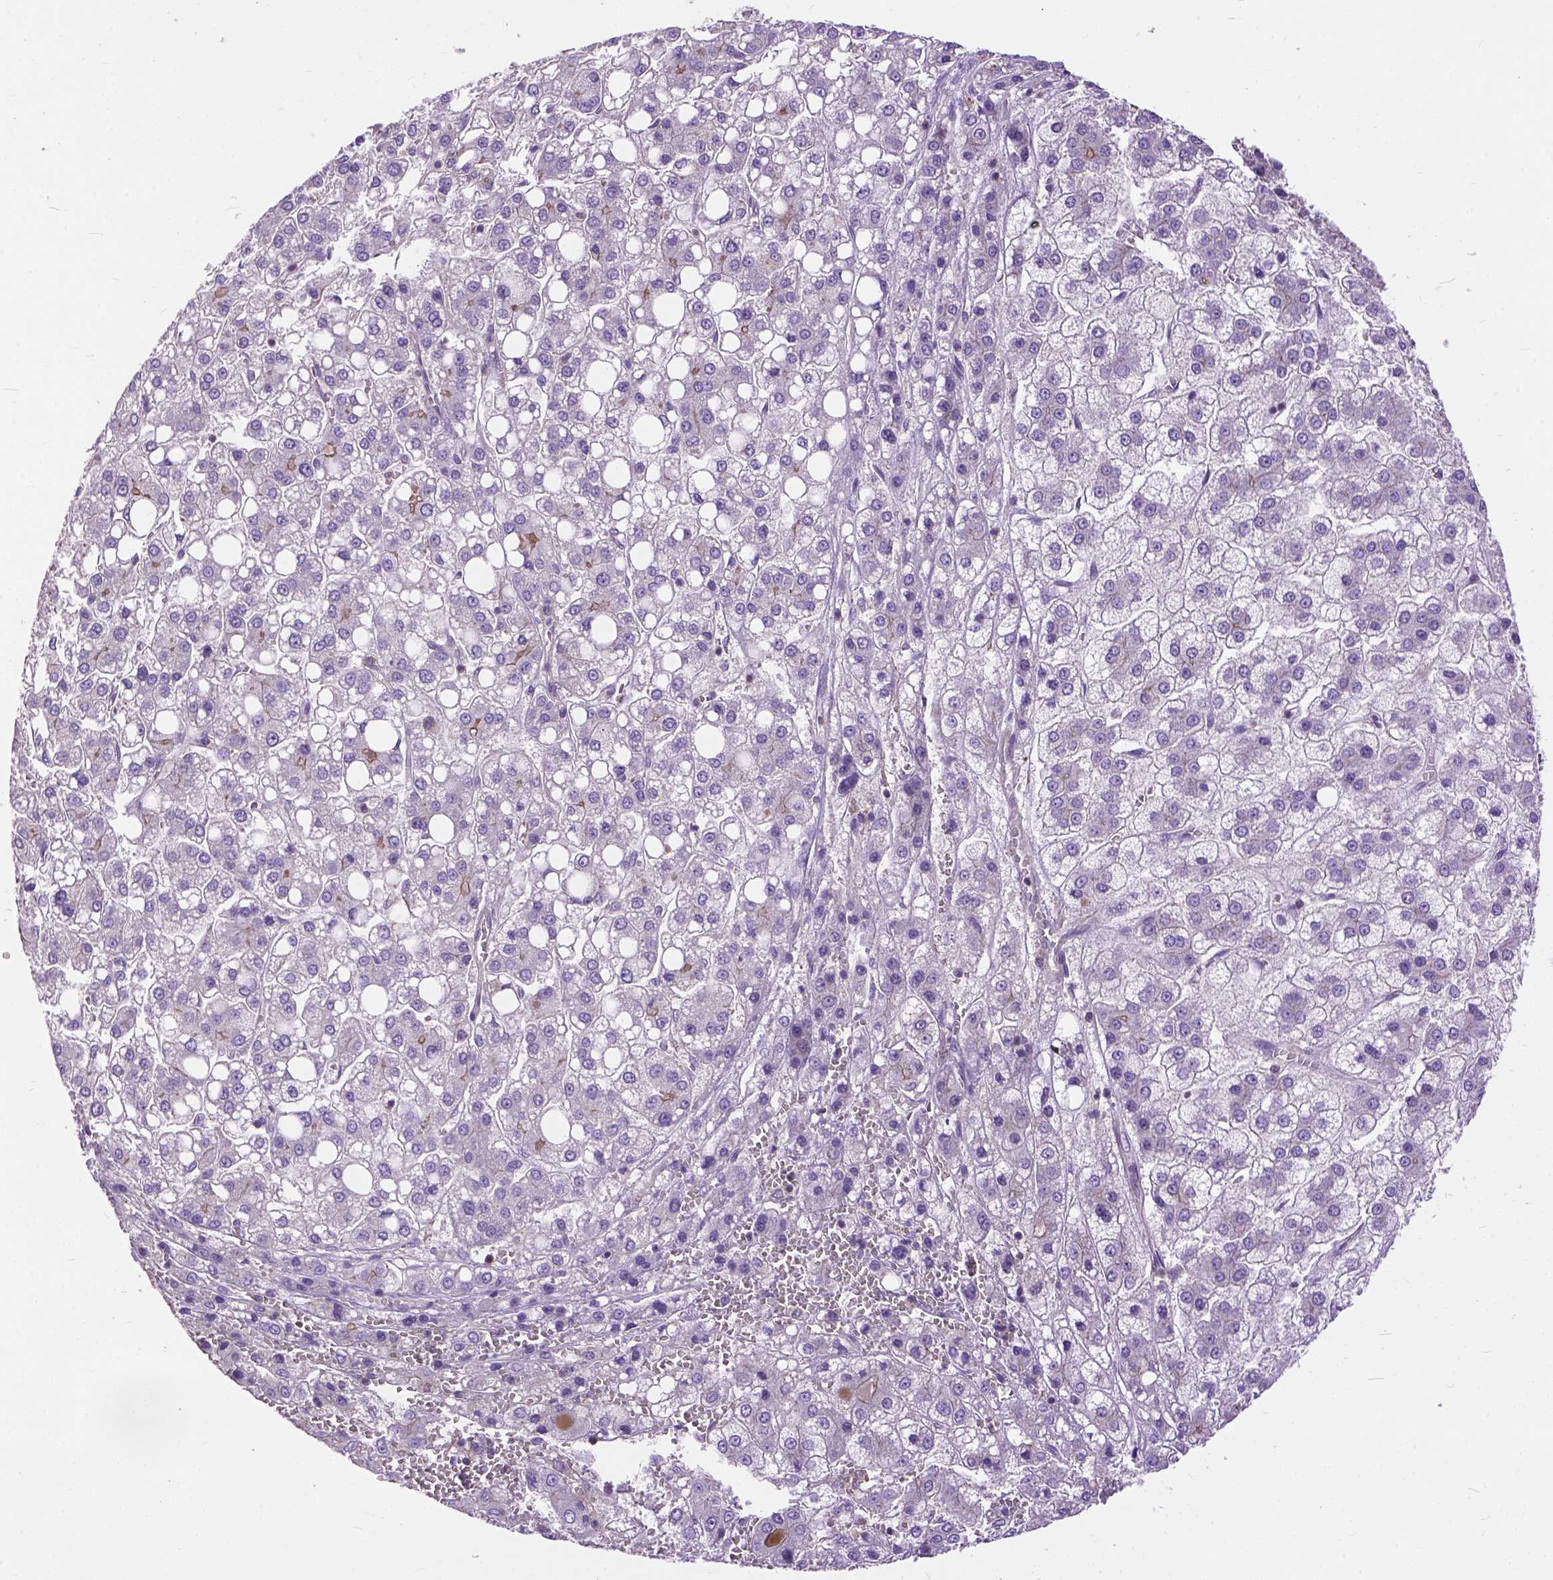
{"staining": {"intensity": "negative", "quantity": "none", "location": "none"}, "tissue": "liver cancer", "cell_type": "Tumor cells", "image_type": "cancer", "snomed": [{"axis": "morphology", "description": "Carcinoma, Hepatocellular, NOS"}, {"axis": "topography", "description": "Liver"}], "caption": "Immunohistochemistry (IHC) histopathology image of human liver cancer stained for a protein (brown), which reveals no expression in tumor cells.", "gene": "BANF2", "patient": {"sex": "male", "age": 73}}